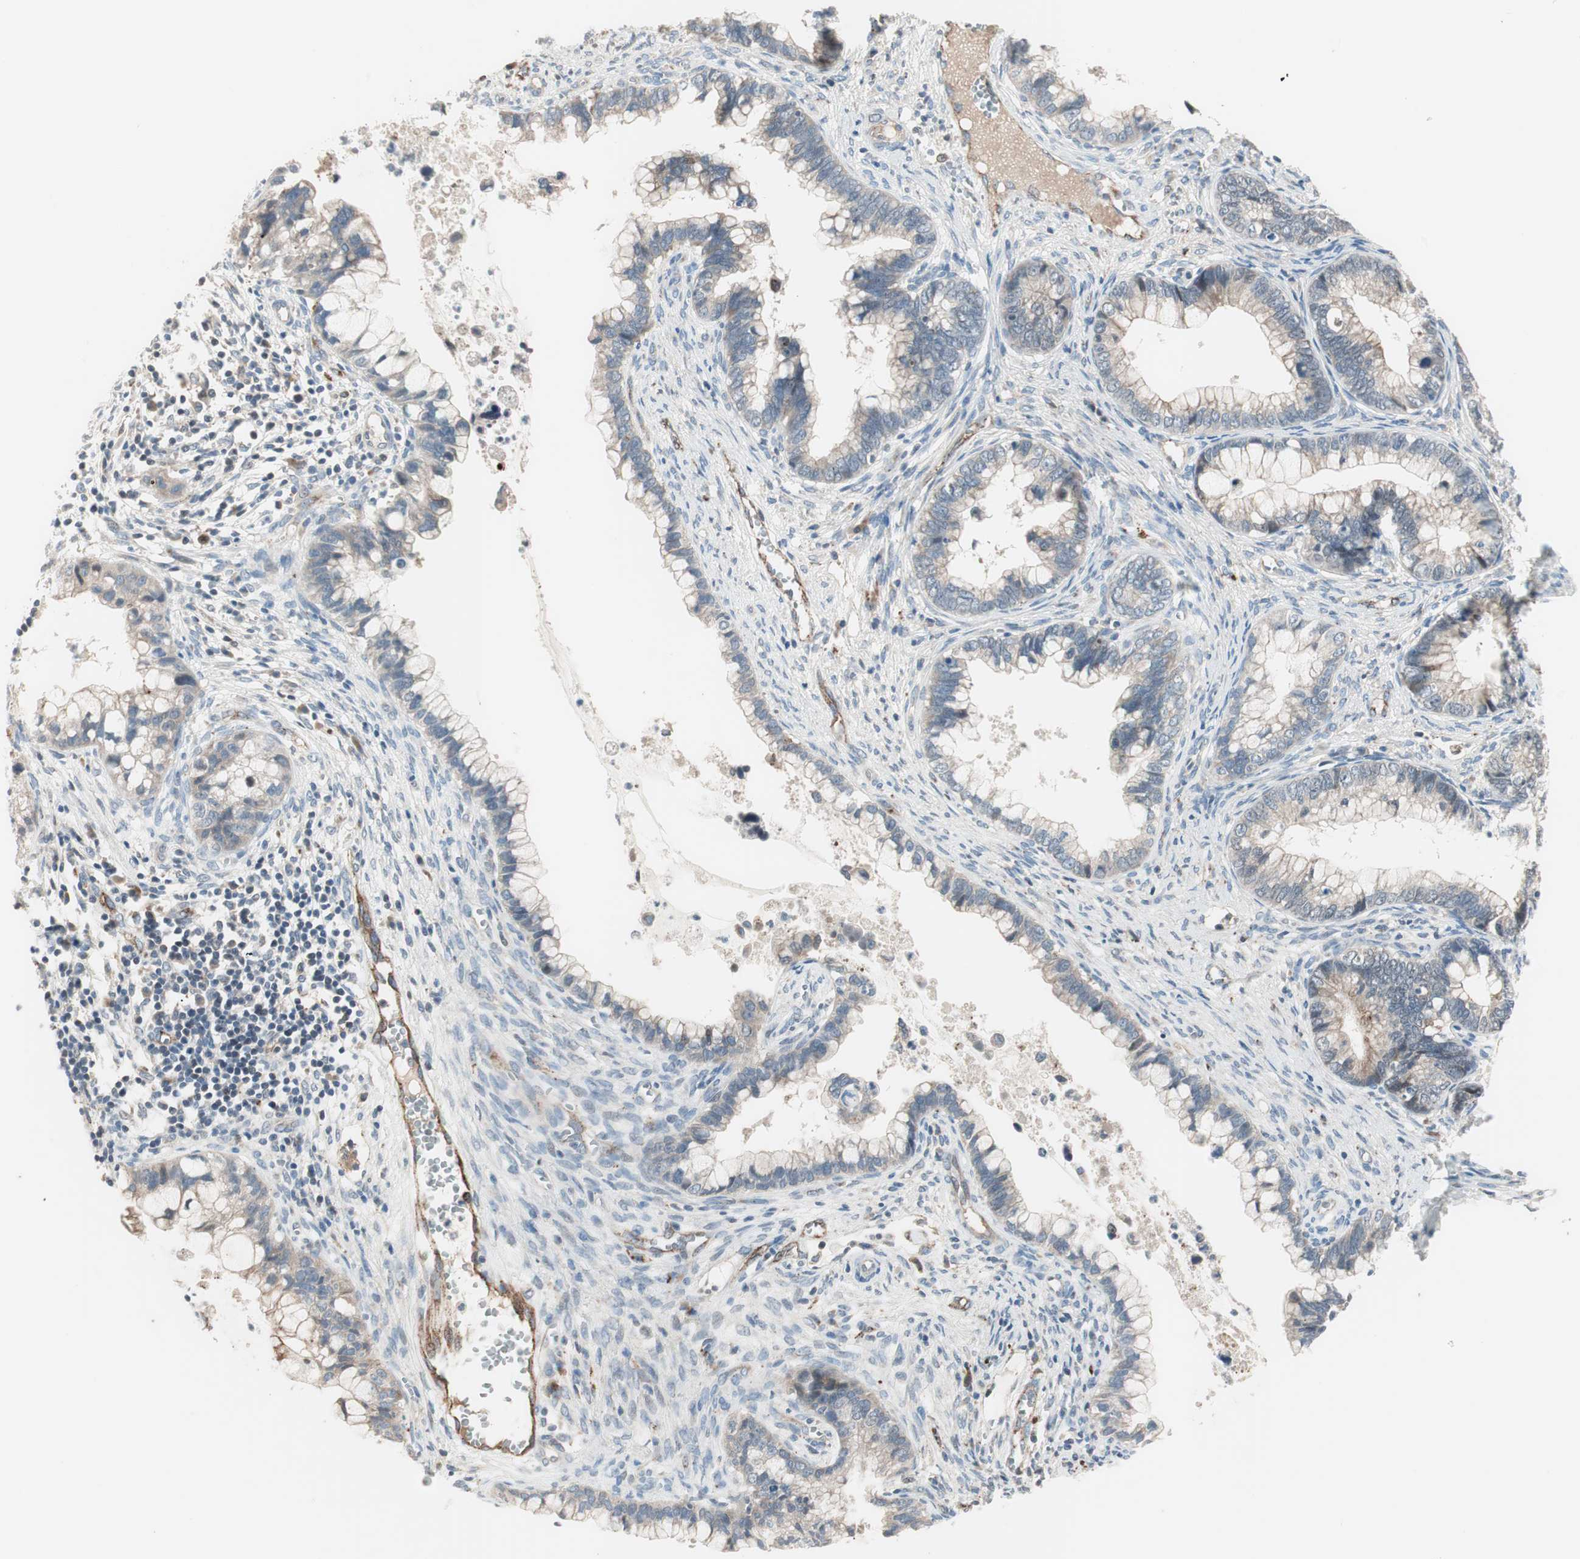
{"staining": {"intensity": "negative", "quantity": "none", "location": "none"}, "tissue": "cervical cancer", "cell_type": "Tumor cells", "image_type": "cancer", "snomed": [{"axis": "morphology", "description": "Adenocarcinoma, NOS"}, {"axis": "topography", "description": "Cervix"}], "caption": "DAB (3,3'-diaminobenzidine) immunohistochemical staining of cervical cancer (adenocarcinoma) displays no significant expression in tumor cells.", "gene": "FGFR4", "patient": {"sex": "female", "age": 44}}